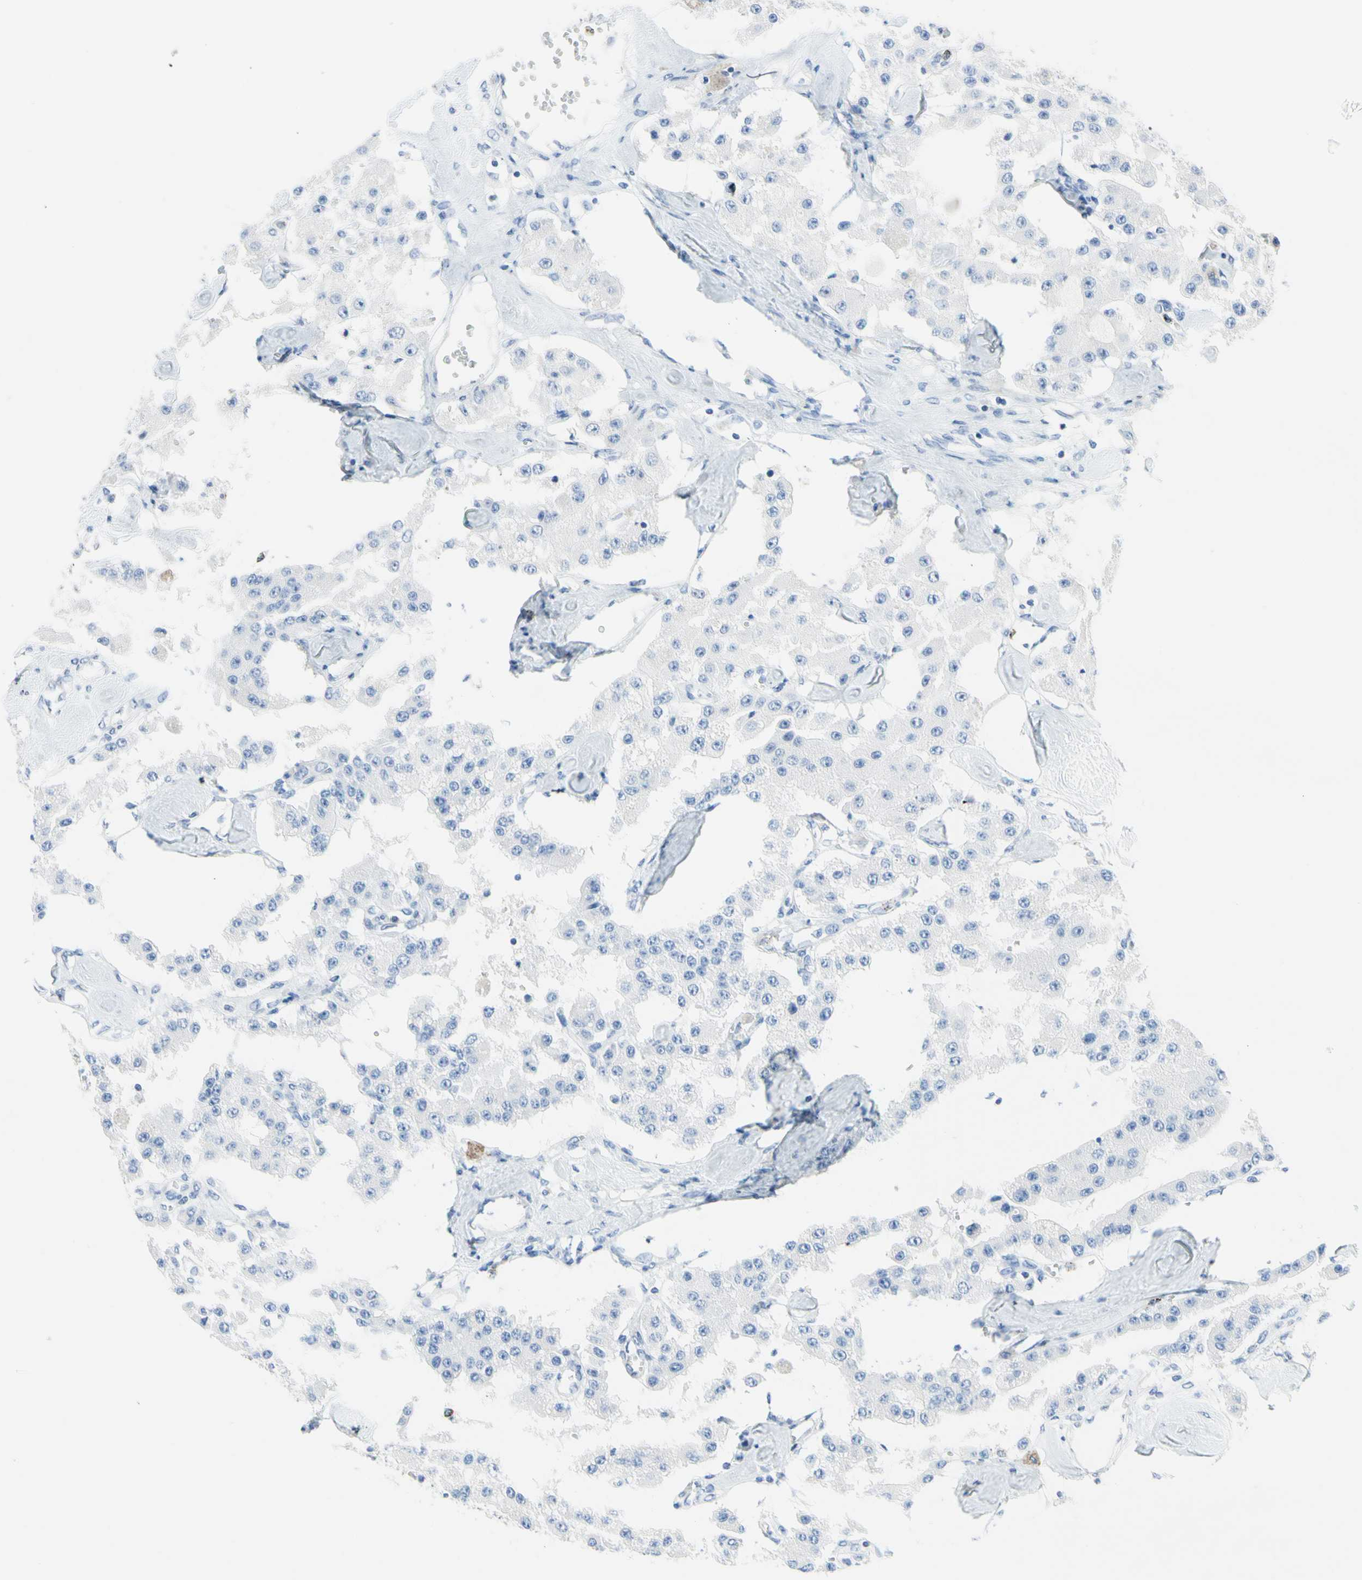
{"staining": {"intensity": "negative", "quantity": "none", "location": "none"}, "tissue": "carcinoid", "cell_type": "Tumor cells", "image_type": "cancer", "snomed": [{"axis": "morphology", "description": "Carcinoid, malignant, NOS"}, {"axis": "topography", "description": "Pancreas"}], "caption": "Immunohistochemical staining of human carcinoid shows no significant staining in tumor cells. (Immunohistochemistry, brightfield microscopy, high magnification).", "gene": "CYSLTR1", "patient": {"sex": "male", "age": 41}}